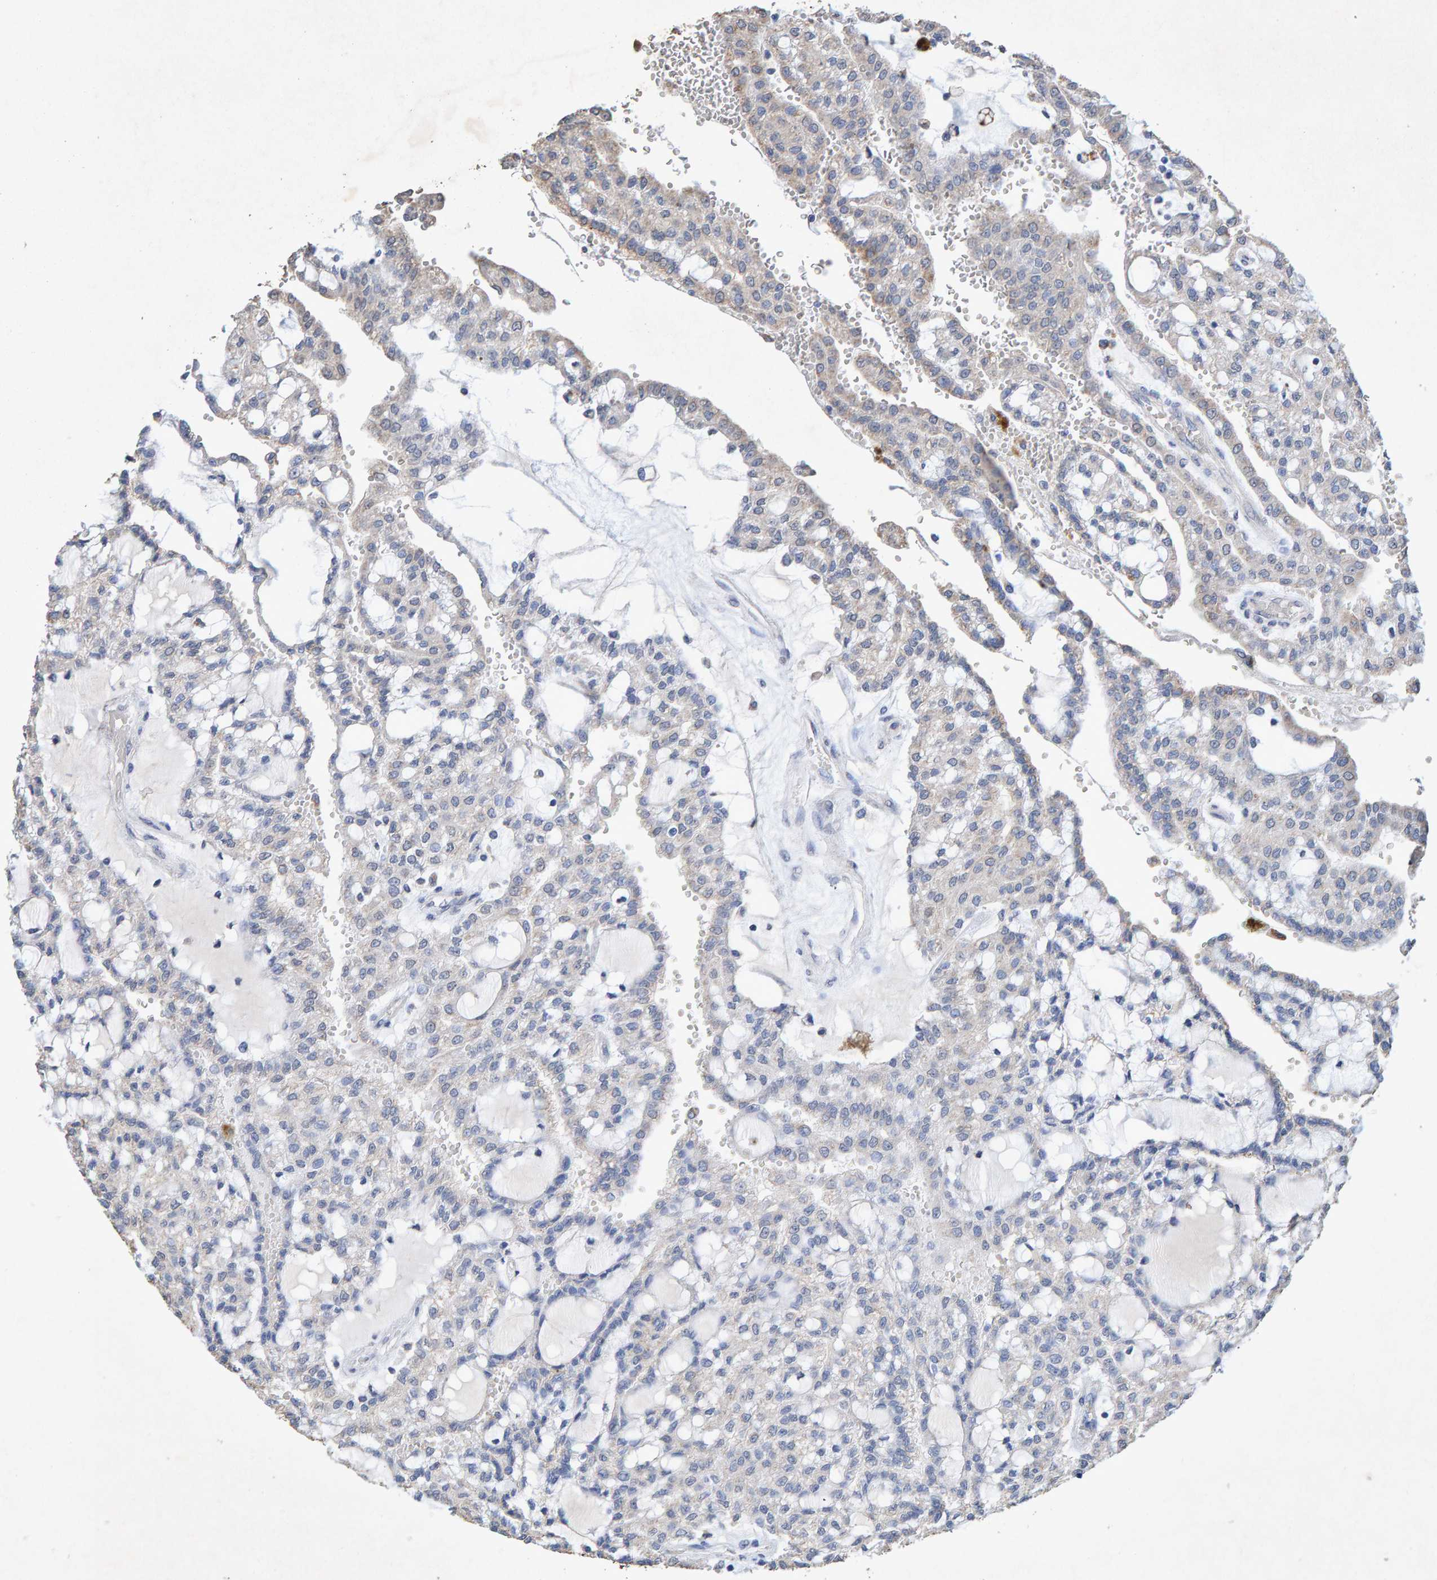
{"staining": {"intensity": "weak", "quantity": "<25%", "location": "cytoplasmic/membranous"}, "tissue": "renal cancer", "cell_type": "Tumor cells", "image_type": "cancer", "snomed": [{"axis": "morphology", "description": "Adenocarcinoma, NOS"}, {"axis": "topography", "description": "Kidney"}], "caption": "There is no significant expression in tumor cells of adenocarcinoma (renal).", "gene": "CTH", "patient": {"sex": "male", "age": 63}}